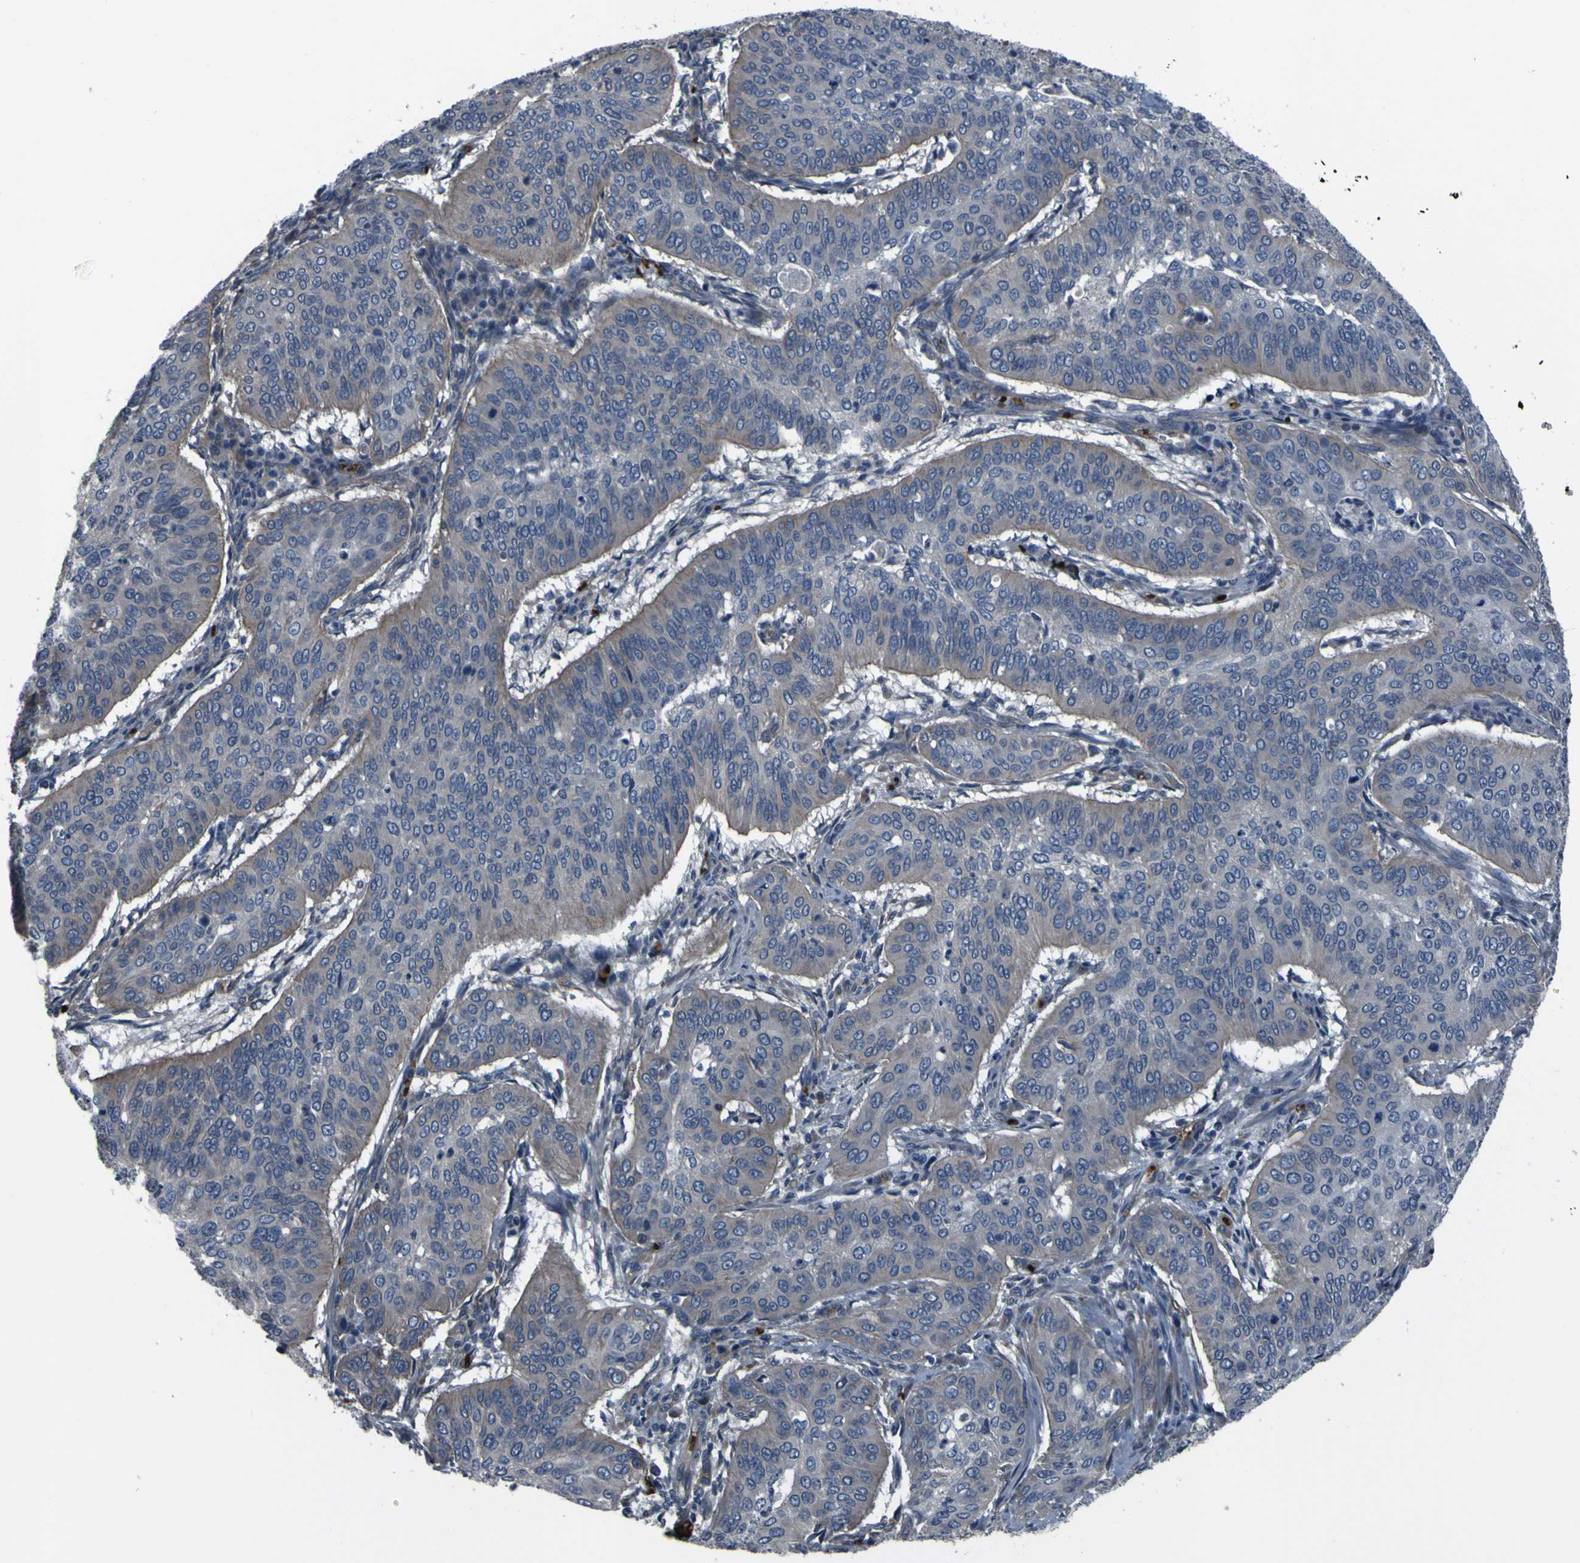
{"staining": {"intensity": "weak", "quantity": "25%-75%", "location": "cytoplasmic/membranous"}, "tissue": "cervical cancer", "cell_type": "Tumor cells", "image_type": "cancer", "snomed": [{"axis": "morphology", "description": "Normal tissue, NOS"}, {"axis": "morphology", "description": "Squamous cell carcinoma, NOS"}, {"axis": "topography", "description": "Cervix"}], "caption": "Immunohistochemistry image of human cervical cancer (squamous cell carcinoma) stained for a protein (brown), which exhibits low levels of weak cytoplasmic/membranous positivity in approximately 25%-75% of tumor cells.", "gene": "GRAMD1A", "patient": {"sex": "female", "age": 39}}